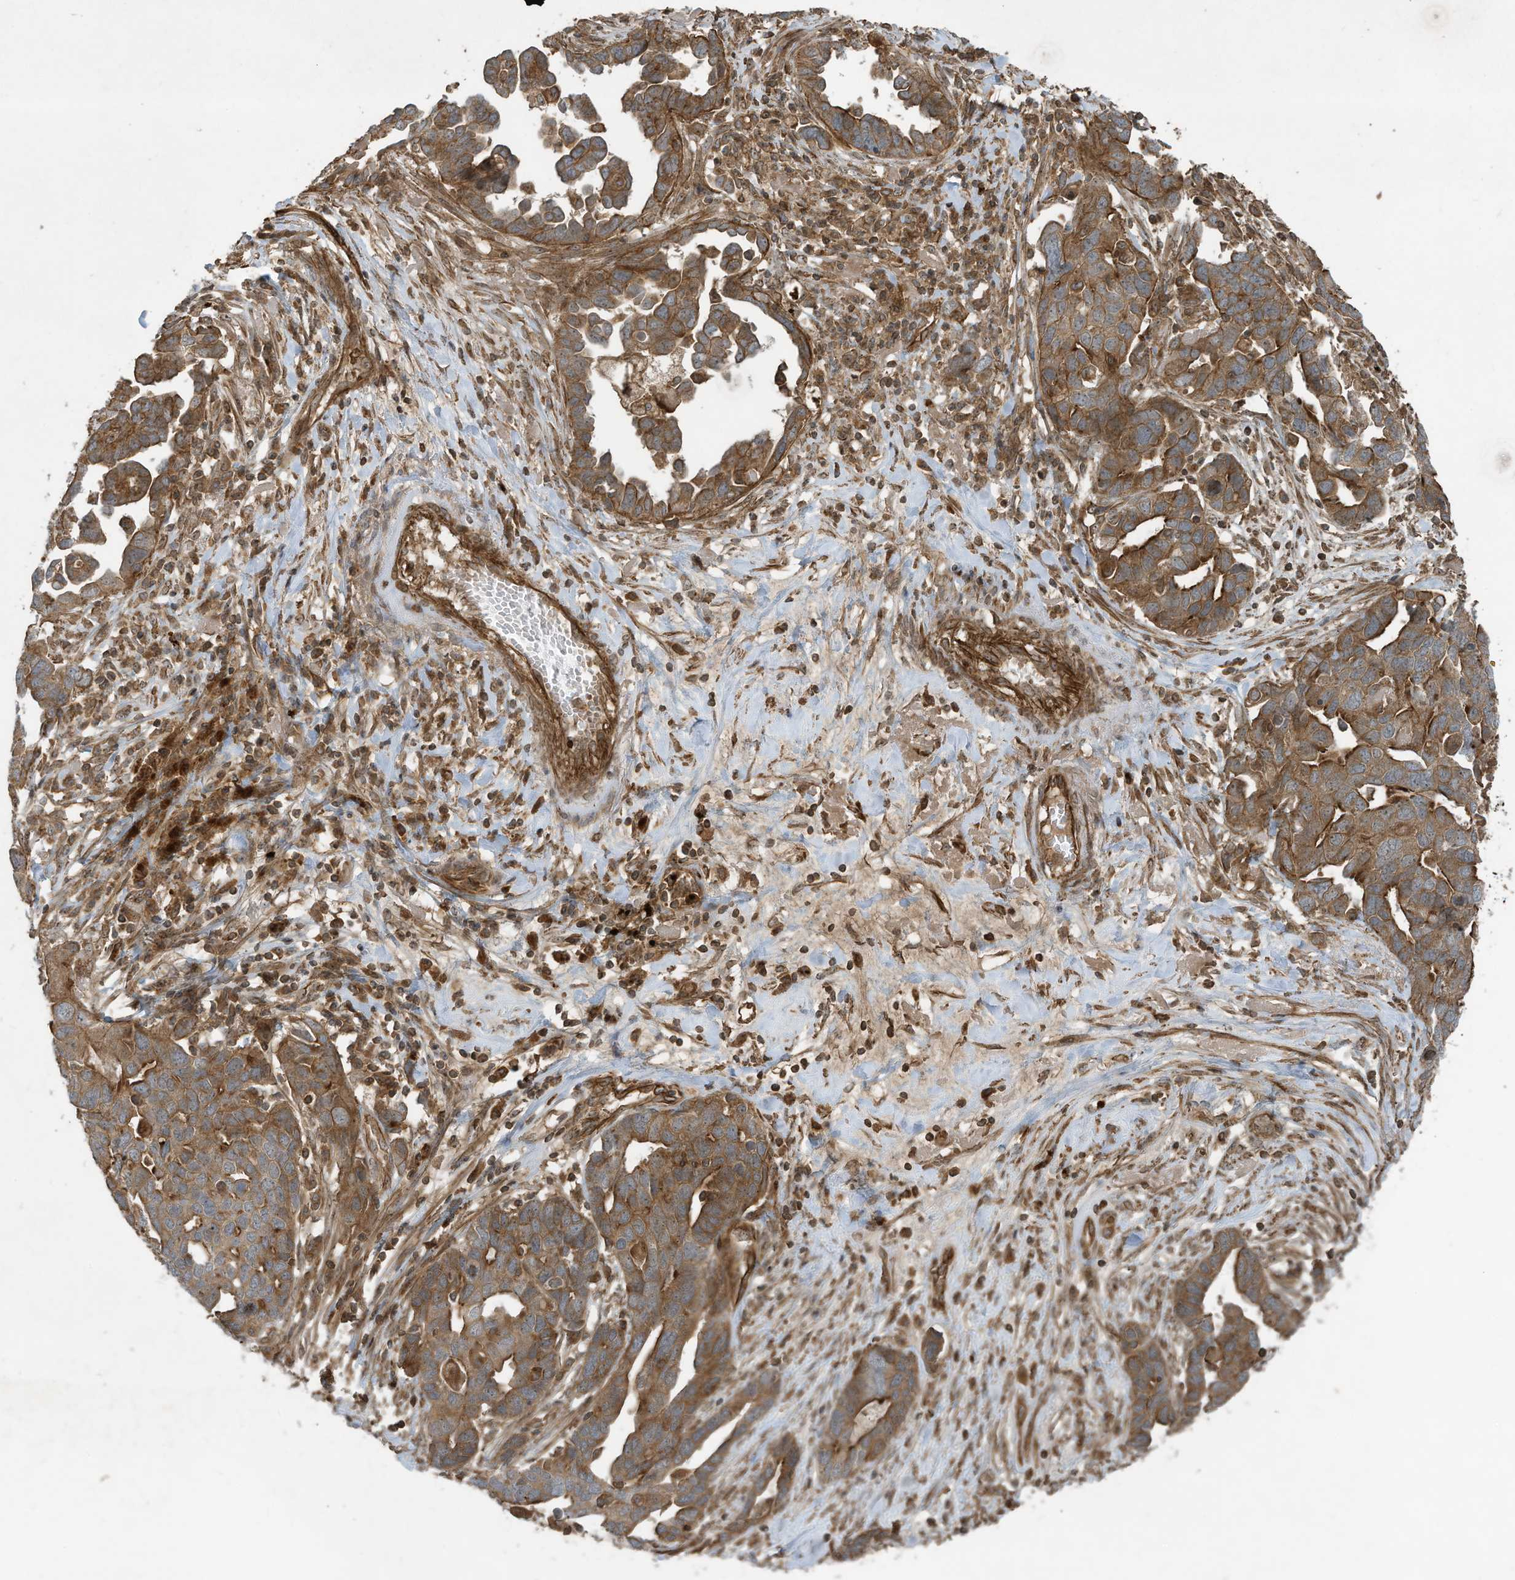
{"staining": {"intensity": "moderate", "quantity": ">75%", "location": "cytoplasmic/membranous"}, "tissue": "ovarian cancer", "cell_type": "Tumor cells", "image_type": "cancer", "snomed": [{"axis": "morphology", "description": "Cystadenocarcinoma, serous, NOS"}, {"axis": "topography", "description": "Ovary"}], "caption": "Moderate cytoplasmic/membranous positivity for a protein is seen in approximately >75% of tumor cells of ovarian cancer using IHC.", "gene": "DDIT4", "patient": {"sex": "female", "age": 54}}